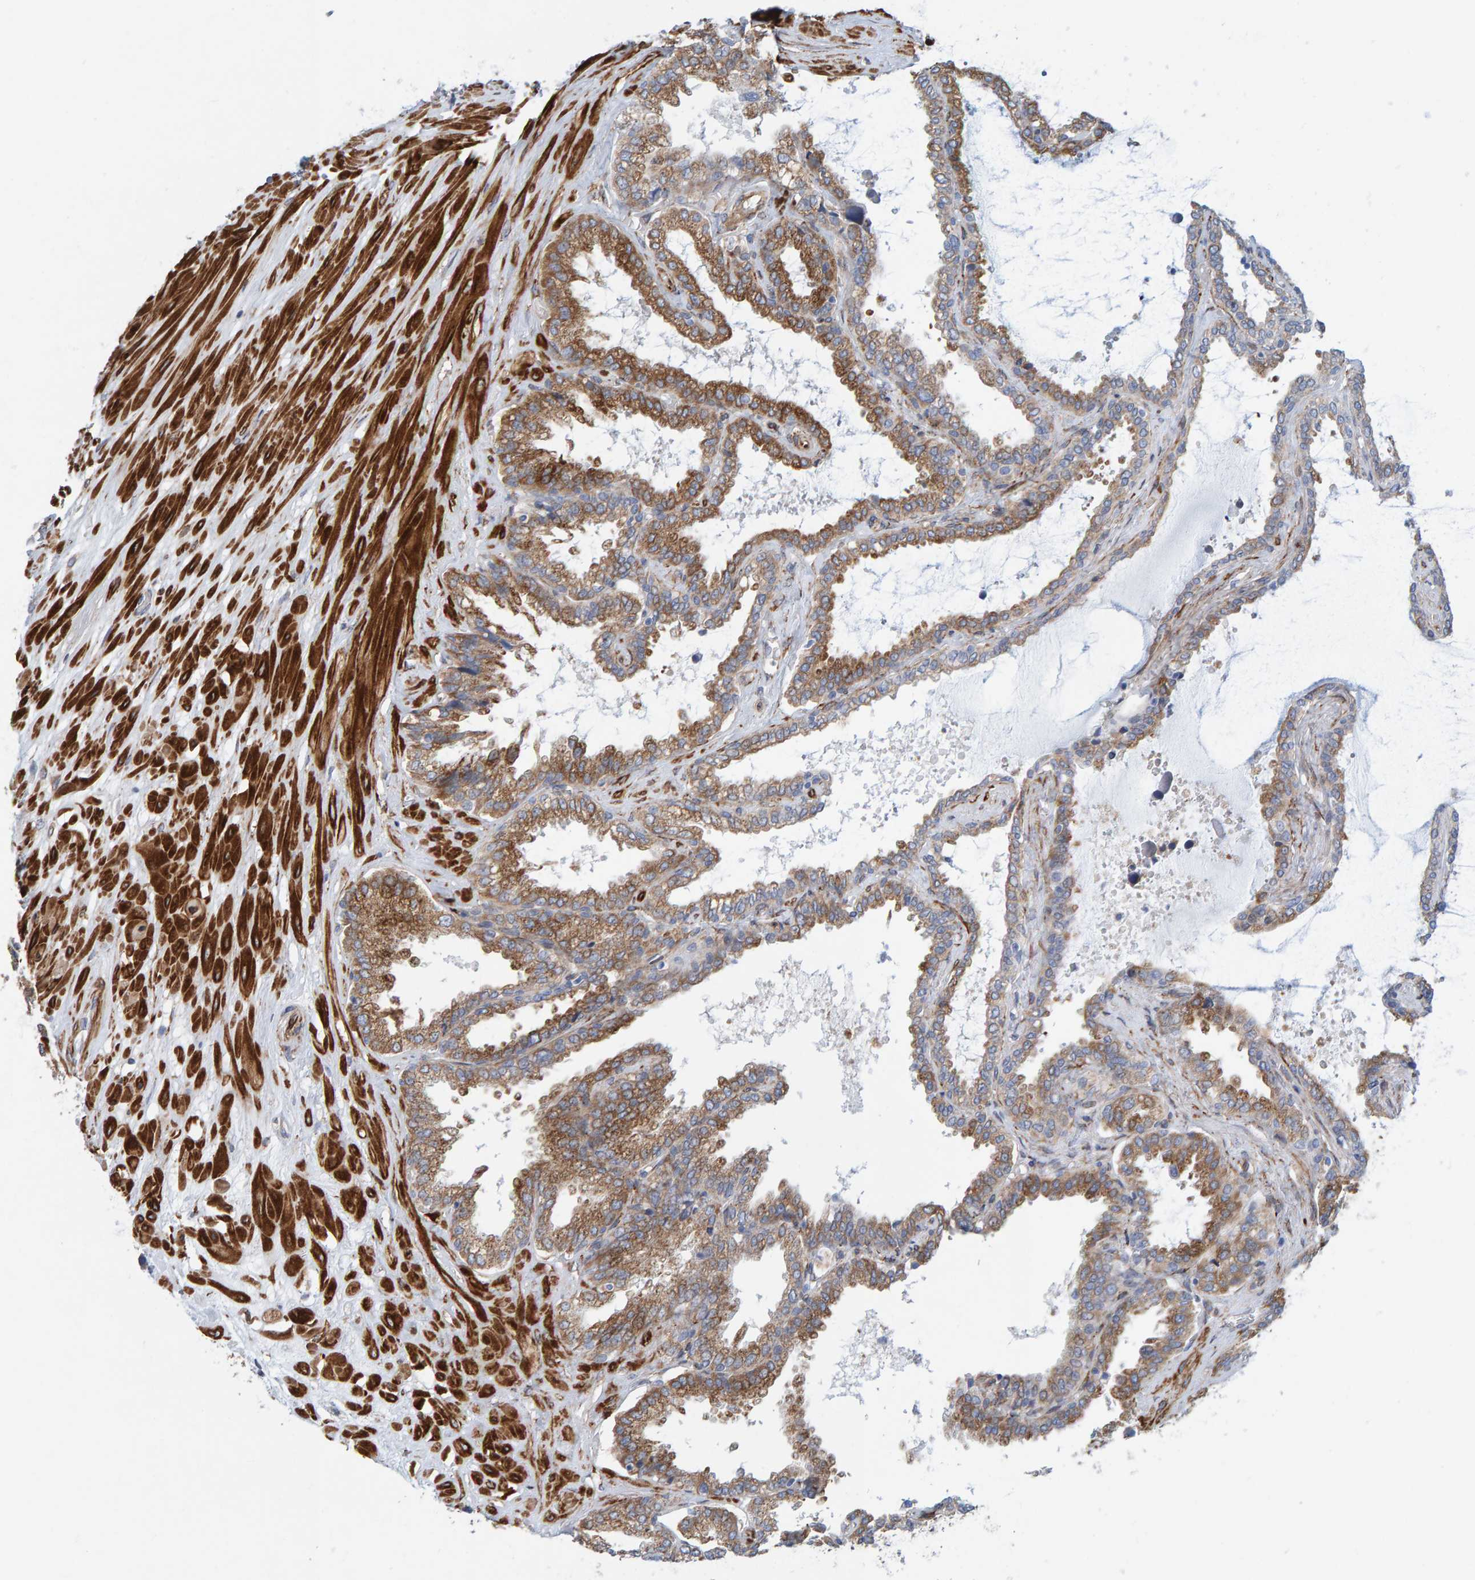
{"staining": {"intensity": "moderate", "quantity": ">75%", "location": "cytoplasmic/membranous"}, "tissue": "seminal vesicle", "cell_type": "Glandular cells", "image_type": "normal", "snomed": [{"axis": "morphology", "description": "Normal tissue, NOS"}, {"axis": "topography", "description": "Seminal veicle"}], "caption": "Immunohistochemistry (IHC) image of unremarkable seminal vesicle: human seminal vesicle stained using IHC exhibits medium levels of moderate protein expression localized specifically in the cytoplasmic/membranous of glandular cells, appearing as a cytoplasmic/membranous brown color.", "gene": "MMP16", "patient": {"sex": "male", "age": 46}}